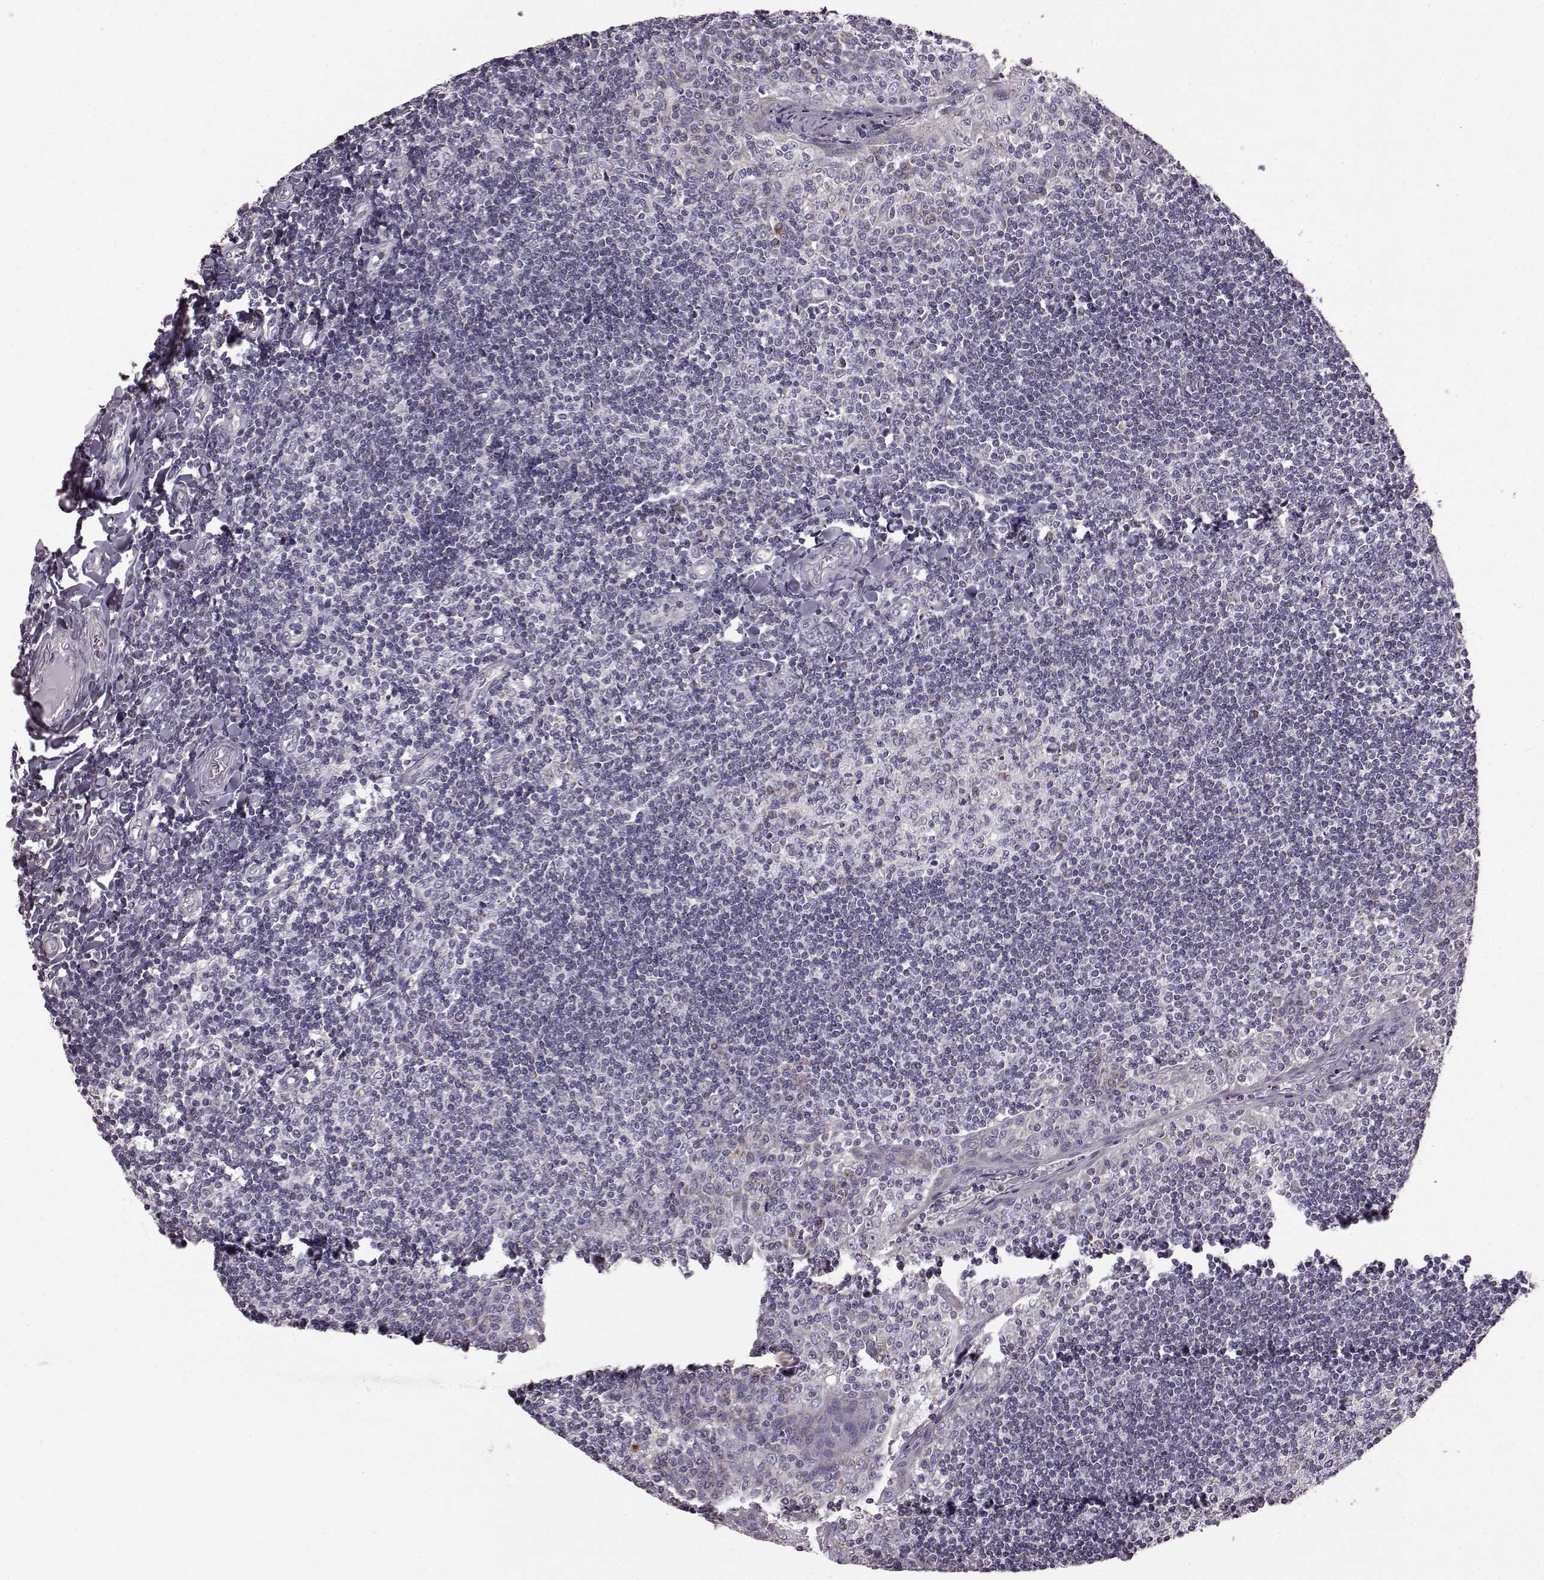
{"staining": {"intensity": "negative", "quantity": "none", "location": "none"}, "tissue": "tonsil", "cell_type": "Germinal center cells", "image_type": "normal", "snomed": [{"axis": "morphology", "description": "Normal tissue, NOS"}, {"axis": "topography", "description": "Tonsil"}], "caption": "Photomicrograph shows no significant protein staining in germinal center cells of normal tonsil.", "gene": "FAM8A1", "patient": {"sex": "female", "age": 12}}